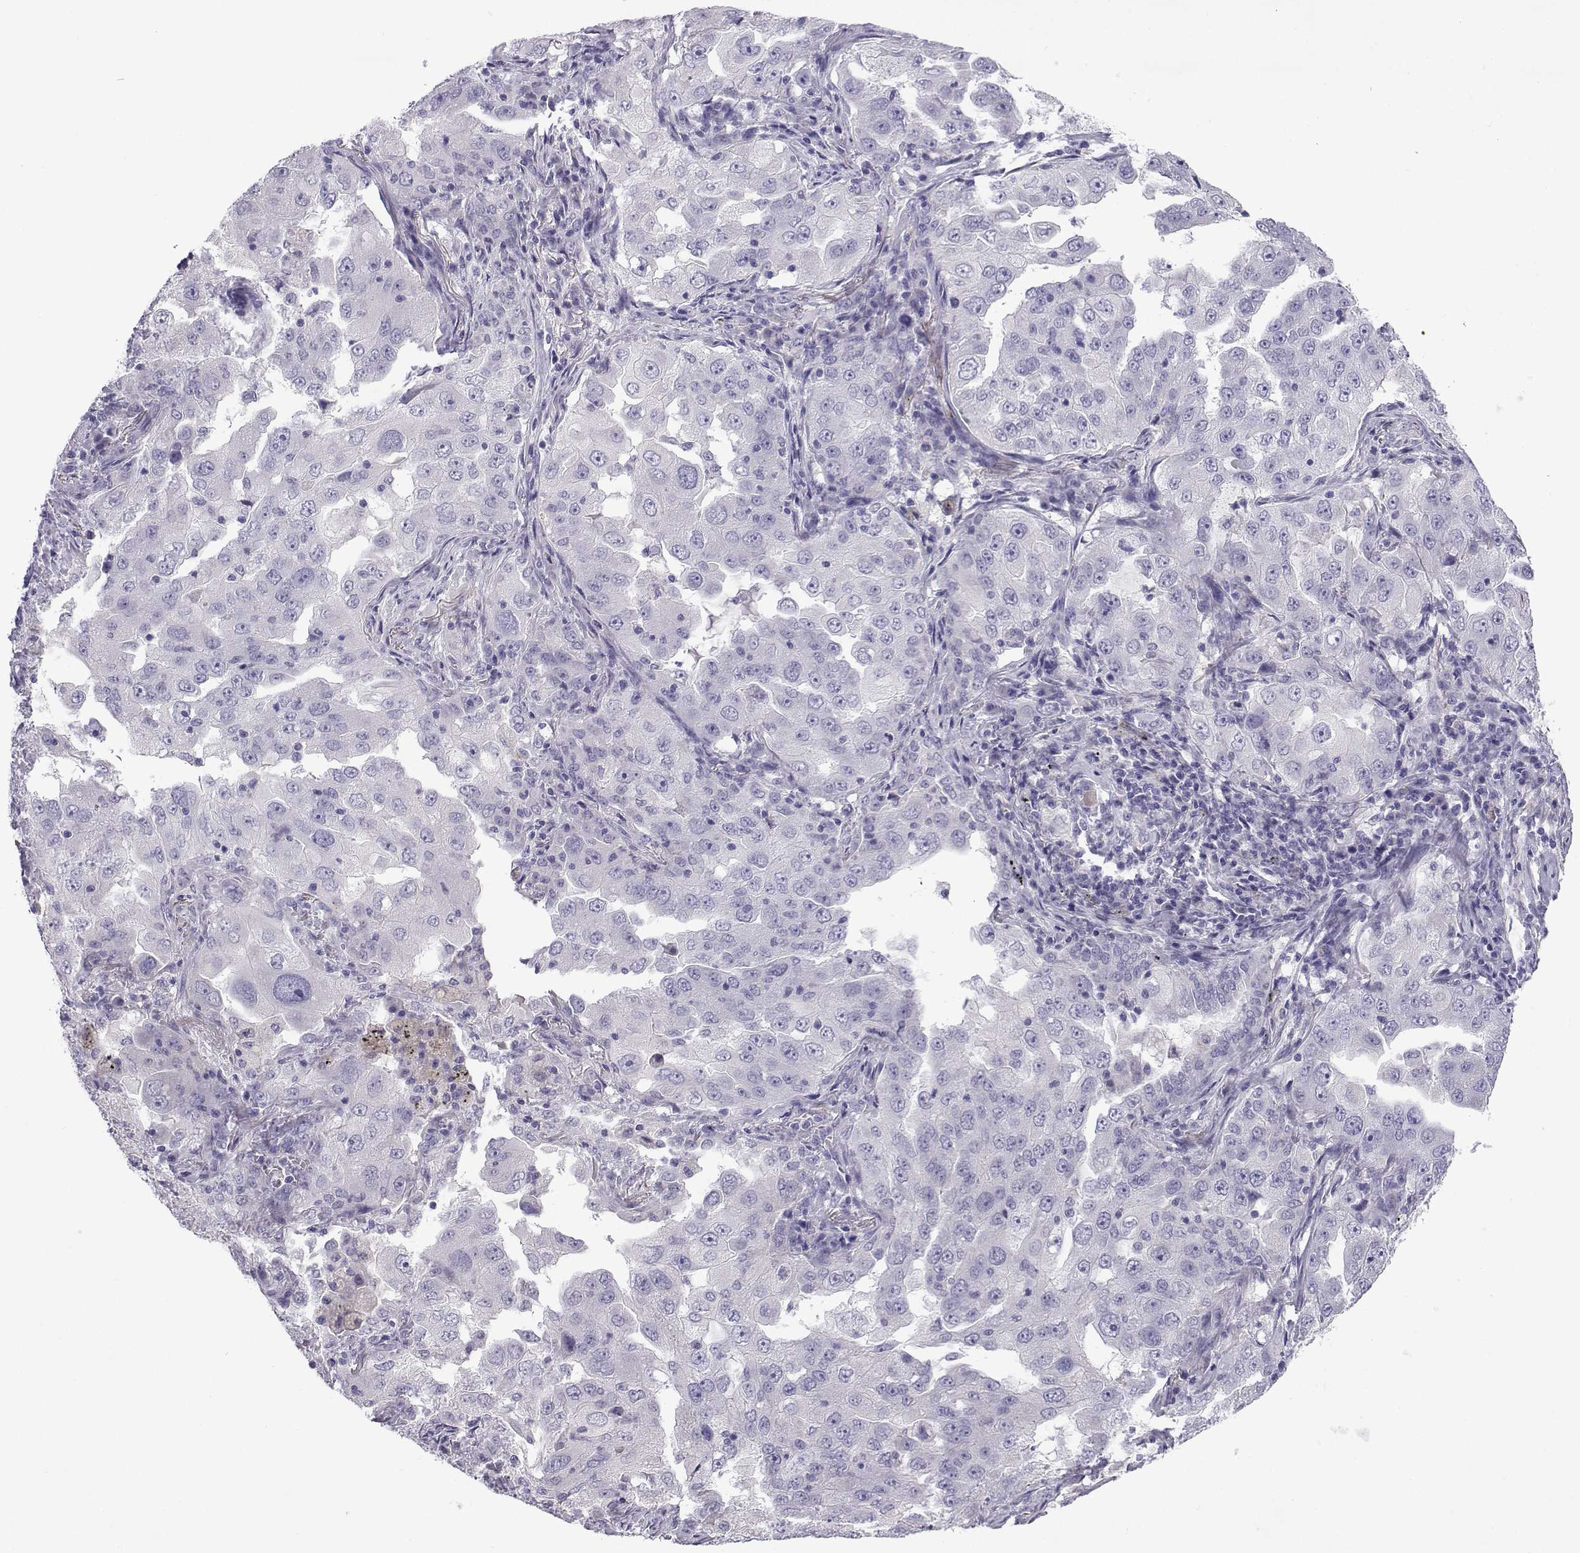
{"staining": {"intensity": "negative", "quantity": "none", "location": "none"}, "tissue": "lung cancer", "cell_type": "Tumor cells", "image_type": "cancer", "snomed": [{"axis": "morphology", "description": "Adenocarcinoma, NOS"}, {"axis": "topography", "description": "Lung"}], "caption": "This is a micrograph of immunohistochemistry staining of lung adenocarcinoma, which shows no staining in tumor cells. (DAB IHC visualized using brightfield microscopy, high magnification).", "gene": "SPACA7", "patient": {"sex": "female", "age": 61}}